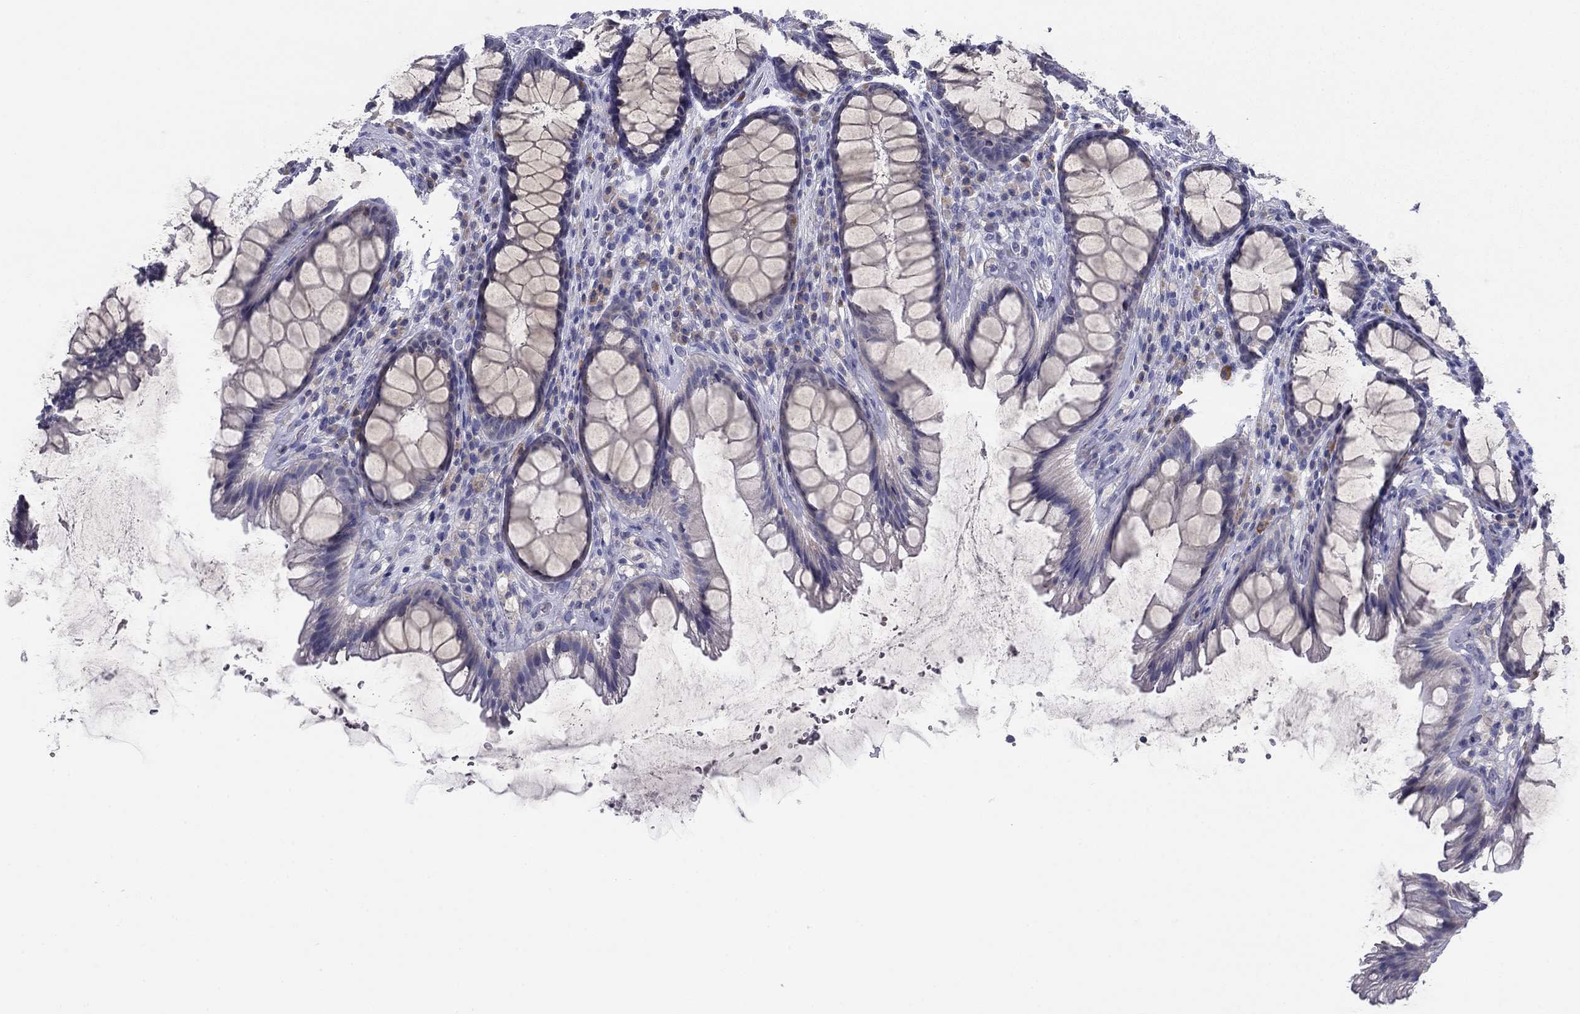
{"staining": {"intensity": "negative", "quantity": "none", "location": "none"}, "tissue": "rectum", "cell_type": "Glandular cells", "image_type": "normal", "snomed": [{"axis": "morphology", "description": "Normal tissue, NOS"}, {"axis": "topography", "description": "Rectum"}], "caption": "Image shows no significant protein positivity in glandular cells of unremarkable rectum. (DAB (3,3'-diaminobenzidine) IHC, high magnification).", "gene": "GRK7", "patient": {"sex": "male", "age": 72}}